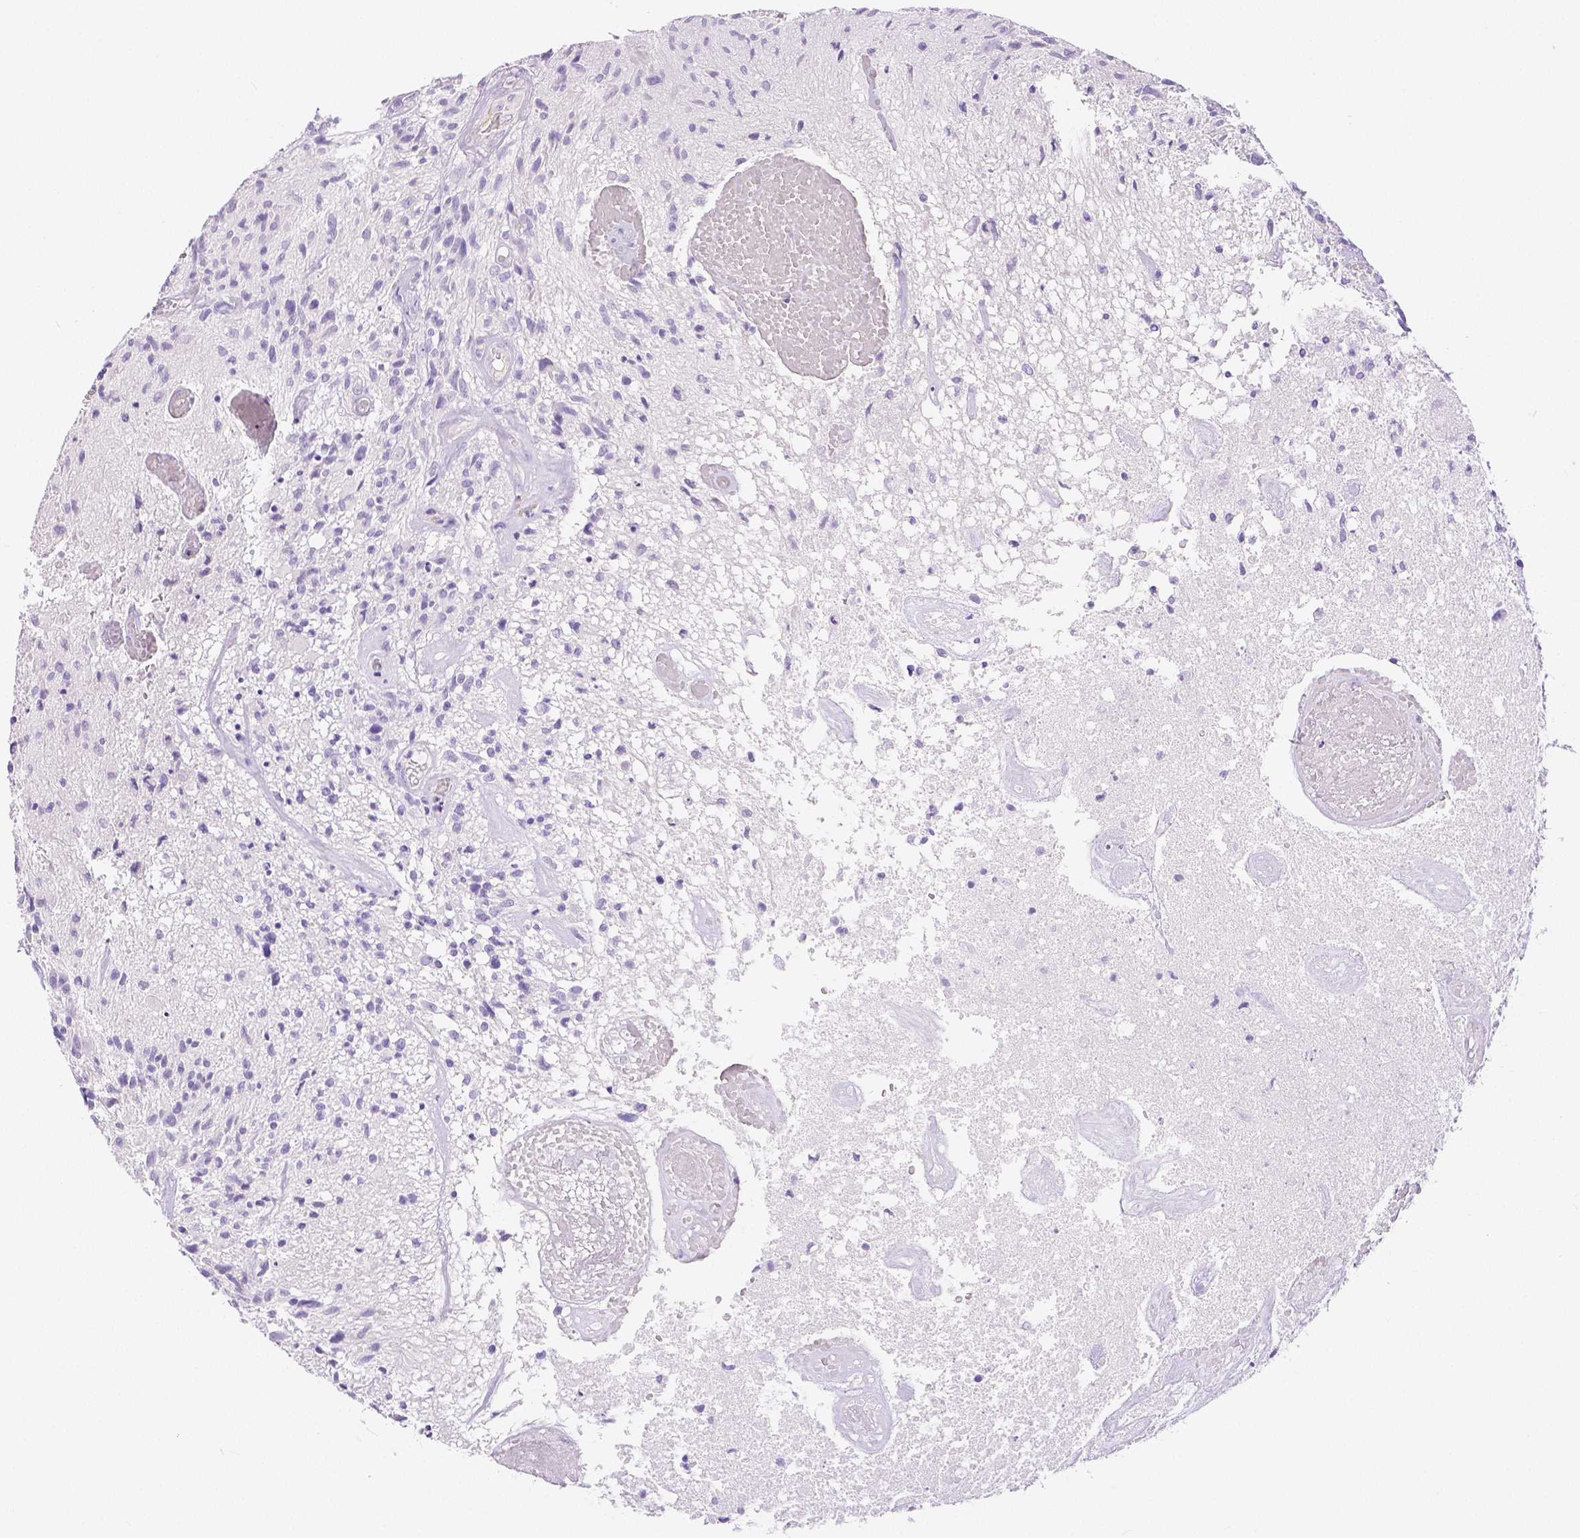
{"staining": {"intensity": "negative", "quantity": "none", "location": "none"}, "tissue": "glioma", "cell_type": "Tumor cells", "image_type": "cancer", "snomed": [{"axis": "morphology", "description": "Glioma, malignant, High grade"}, {"axis": "topography", "description": "Brain"}], "caption": "IHC image of glioma stained for a protein (brown), which displays no expression in tumor cells.", "gene": "SLC27A5", "patient": {"sex": "male", "age": 75}}